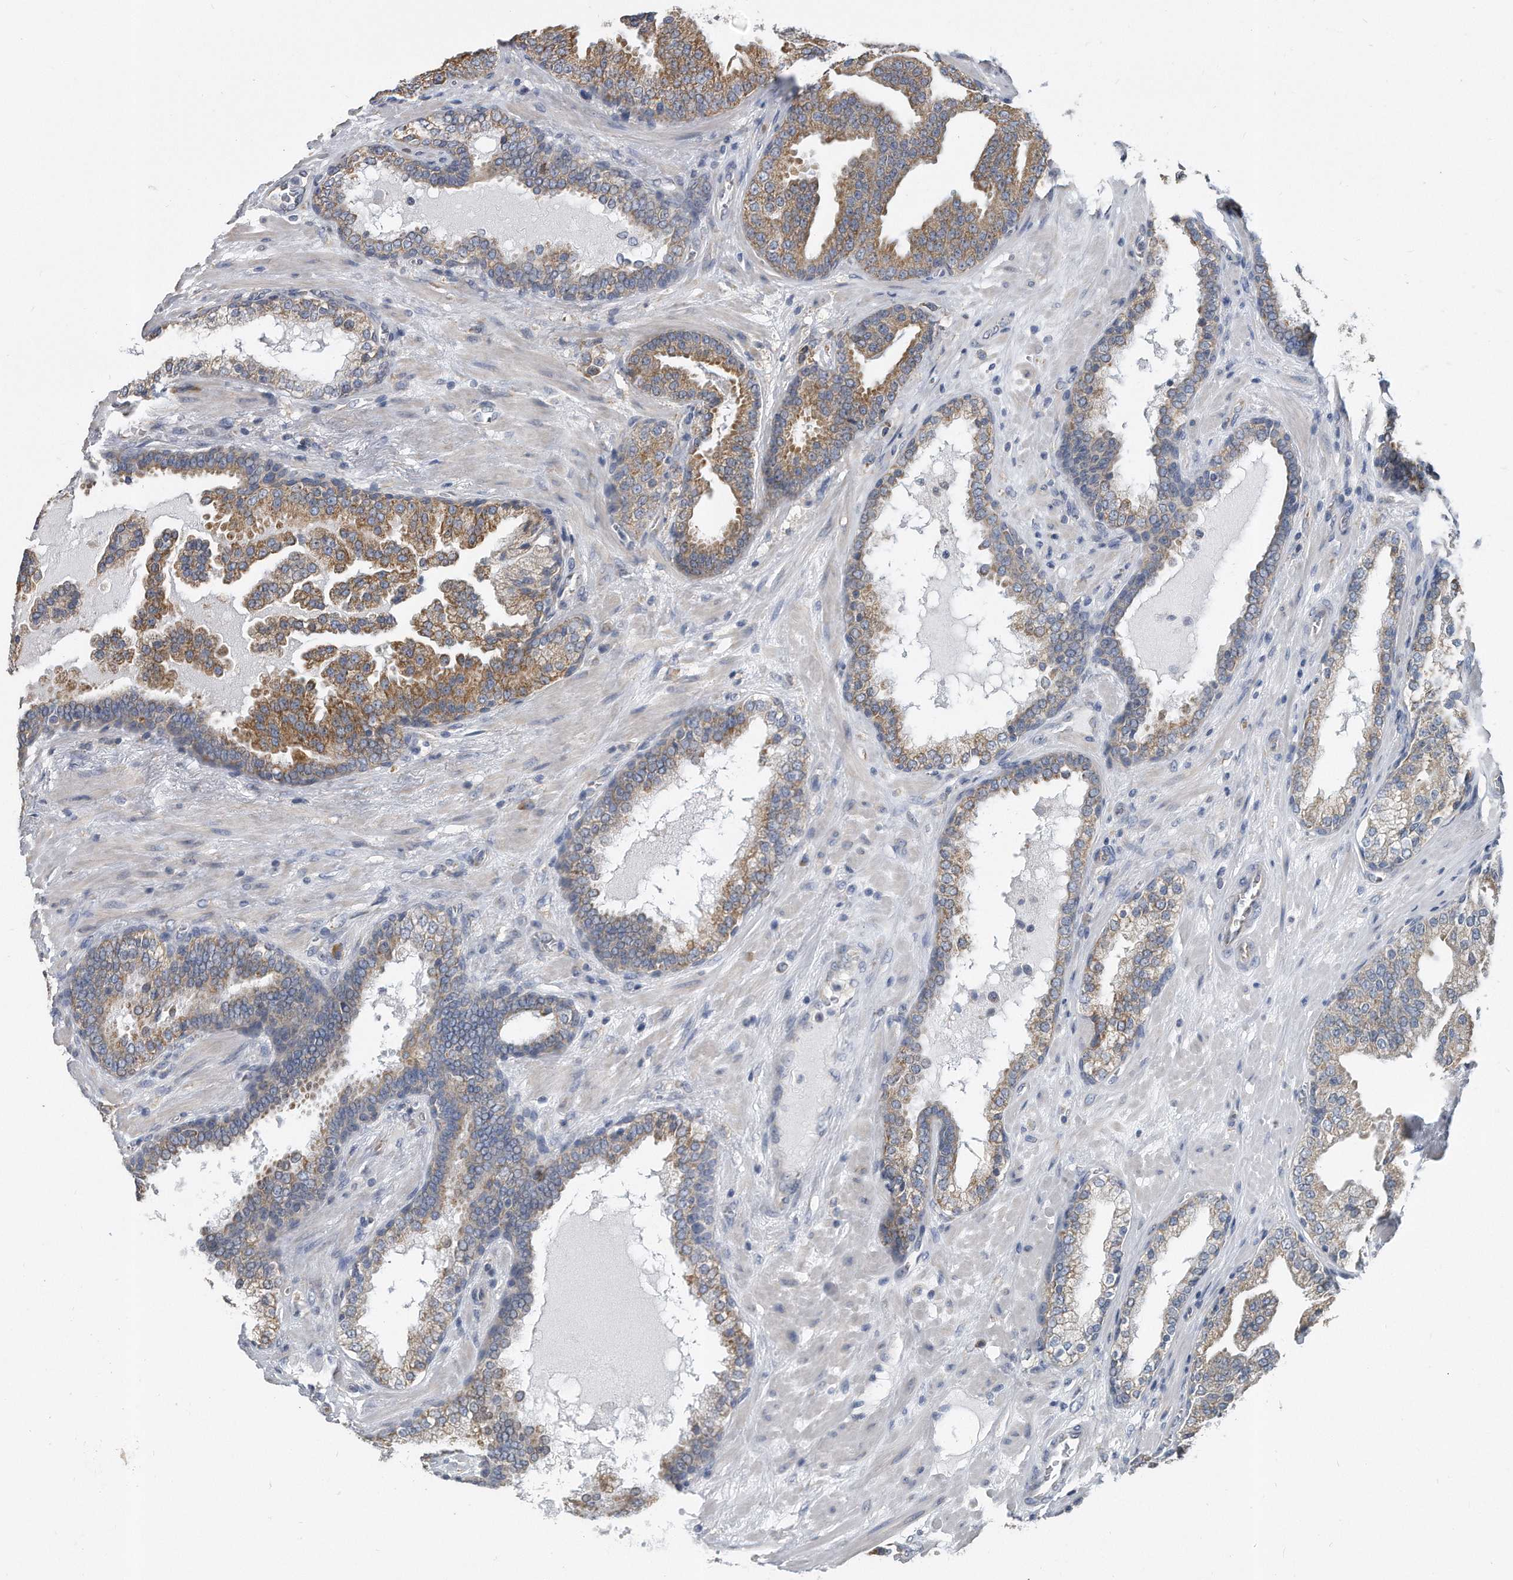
{"staining": {"intensity": "moderate", "quantity": "25%-75%", "location": "cytoplasmic/membranous"}, "tissue": "prostate cancer", "cell_type": "Tumor cells", "image_type": "cancer", "snomed": [{"axis": "morphology", "description": "Adenocarcinoma, Low grade"}, {"axis": "topography", "description": "Prostate"}], "caption": "Protein staining shows moderate cytoplasmic/membranous staining in about 25%-75% of tumor cells in prostate low-grade adenocarcinoma. (DAB (3,3'-diaminobenzidine) = brown stain, brightfield microscopy at high magnification).", "gene": "CCDC47", "patient": {"sex": "male", "age": 67}}